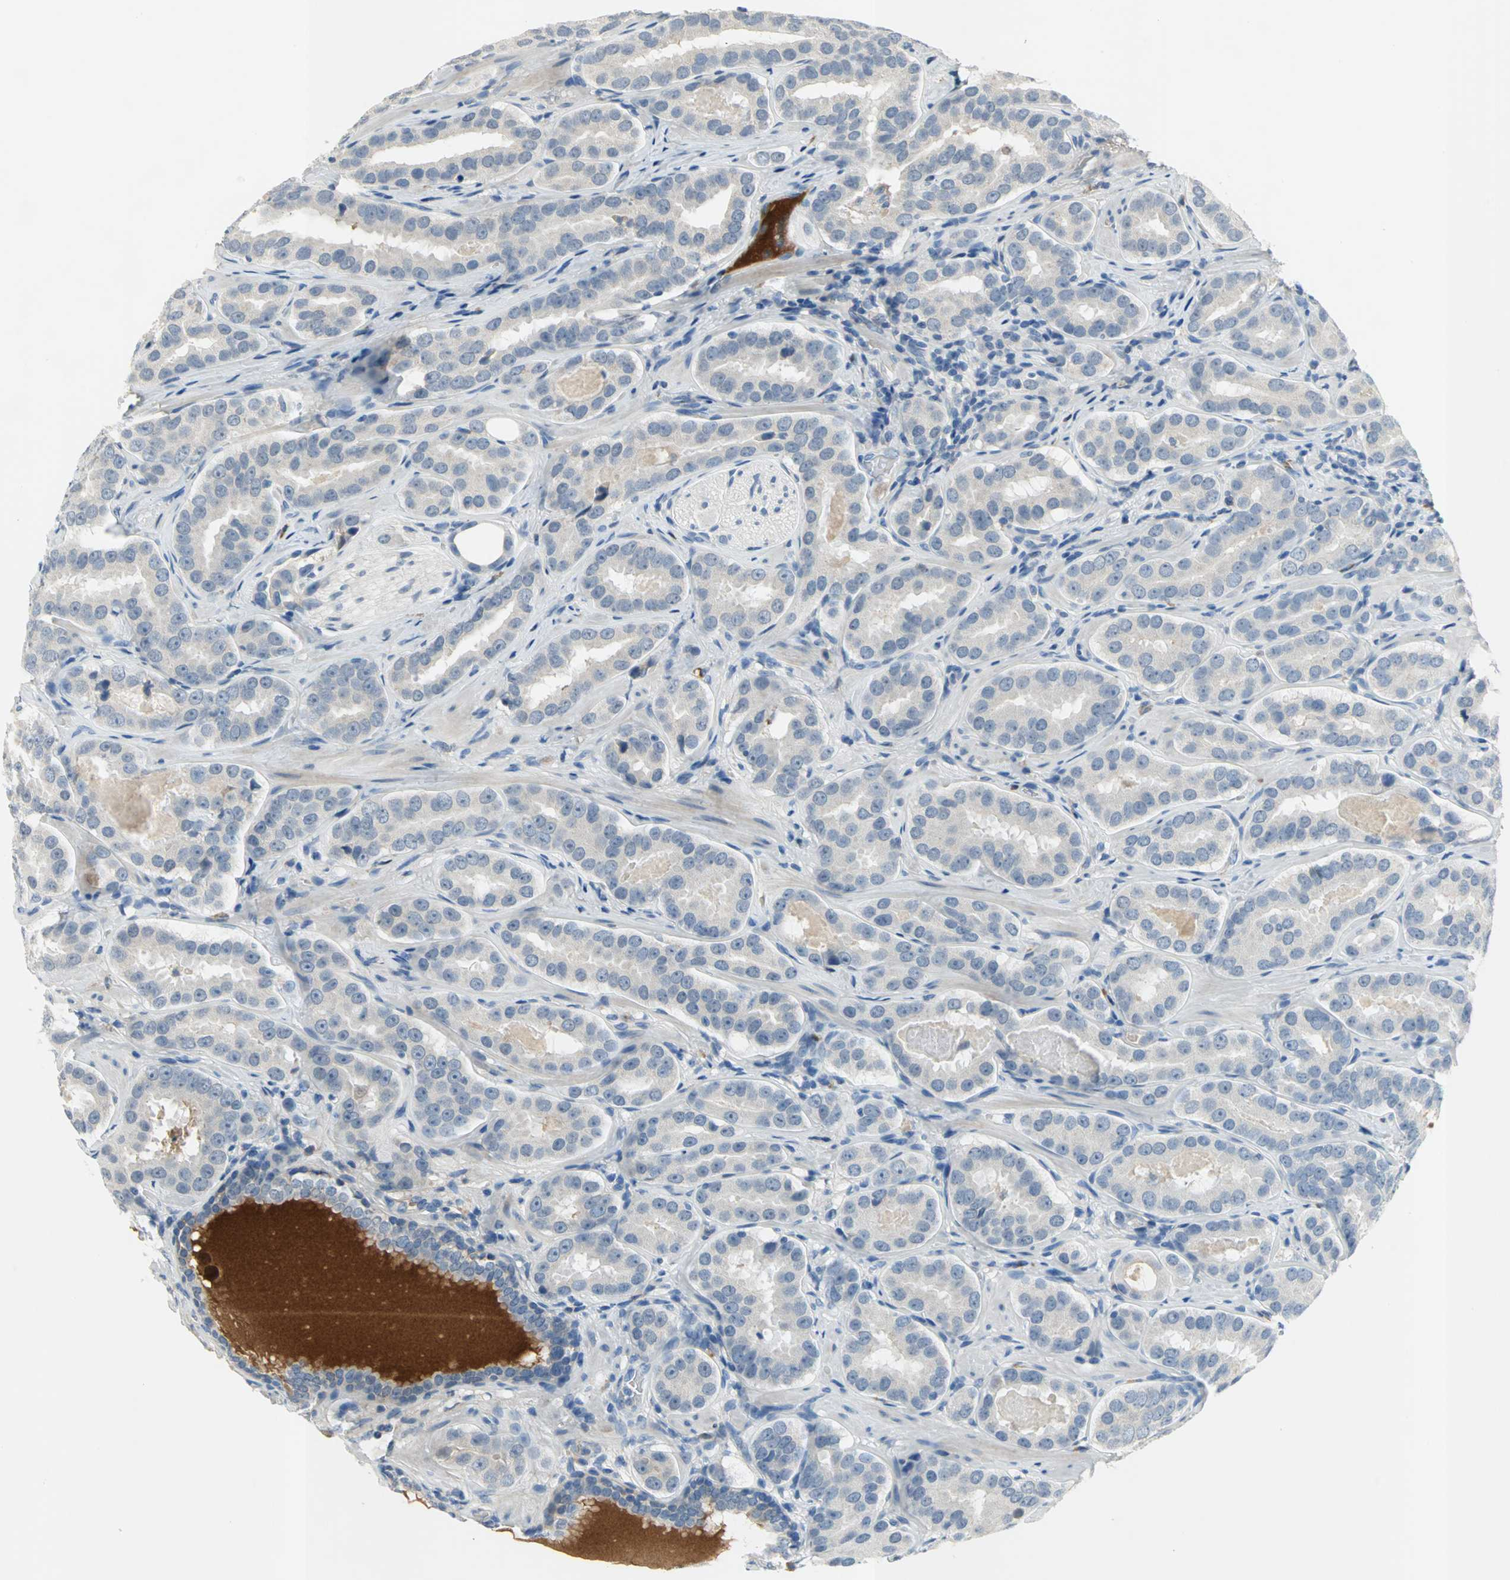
{"staining": {"intensity": "weak", "quantity": "<25%", "location": "cytoplasmic/membranous"}, "tissue": "prostate cancer", "cell_type": "Tumor cells", "image_type": "cancer", "snomed": [{"axis": "morphology", "description": "Adenocarcinoma, Low grade"}, {"axis": "topography", "description": "Prostate"}], "caption": "Immunohistochemical staining of prostate cancer demonstrates no significant expression in tumor cells.", "gene": "ZIC1", "patient": {"sex": "male", "age": 59}}